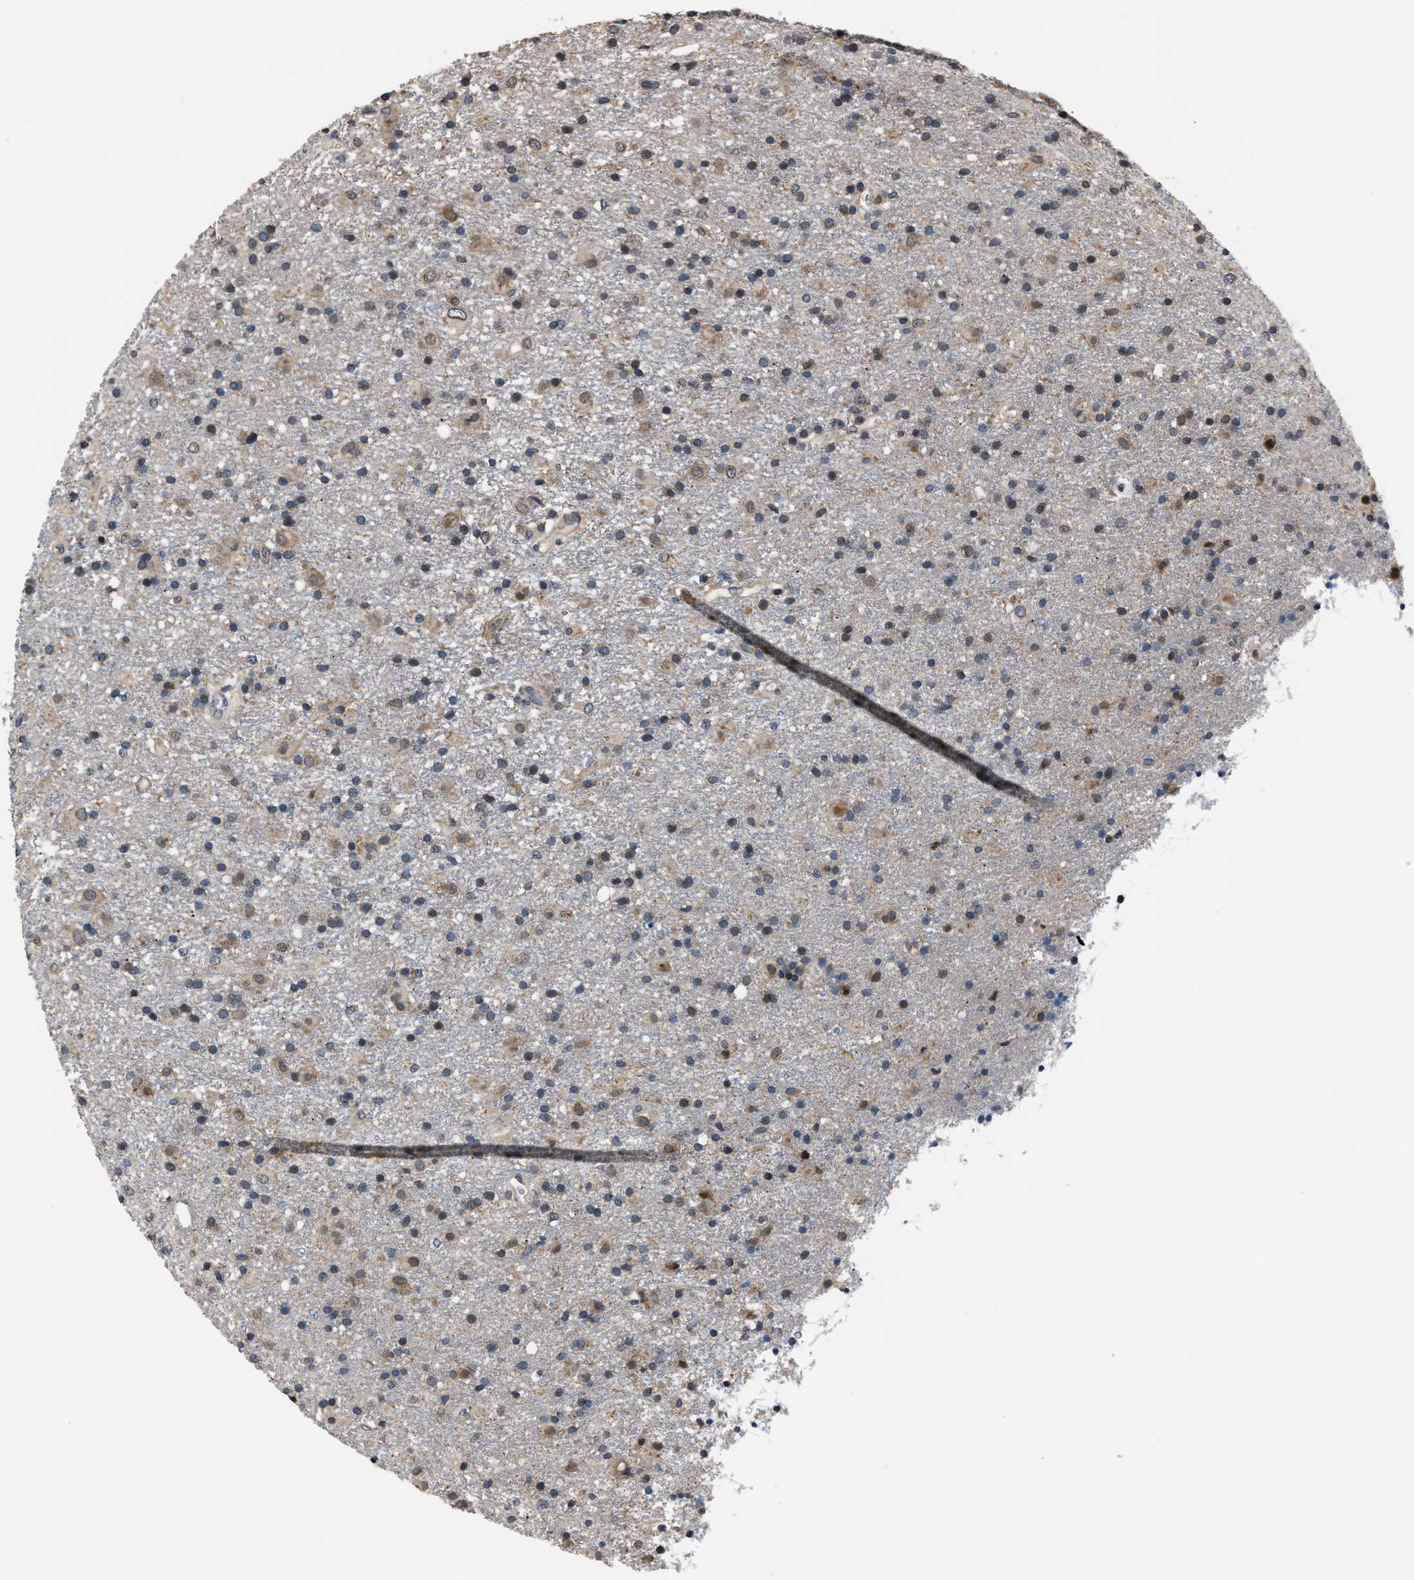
{"staining": {"intensity": "weak", "quantity": "25%-75%", "location": "cytoplasmic/membranous"}, "tissue": "glioma", "cell_type": "Tumor cells", "image_type": "cancer", "snomed": [{"axis": "morphology", "description": "Glioma, malignant, Low grade"}, {"axis": "topography", "description": "Brain"}], "caption": "An image of human malignant low-grade glioma stained for a protein exhibits weak cytoplasmic/membranous brown staining in tumor cells.", "gene": "TNRC18", "patient": {"sex": "male", "age": 65}}